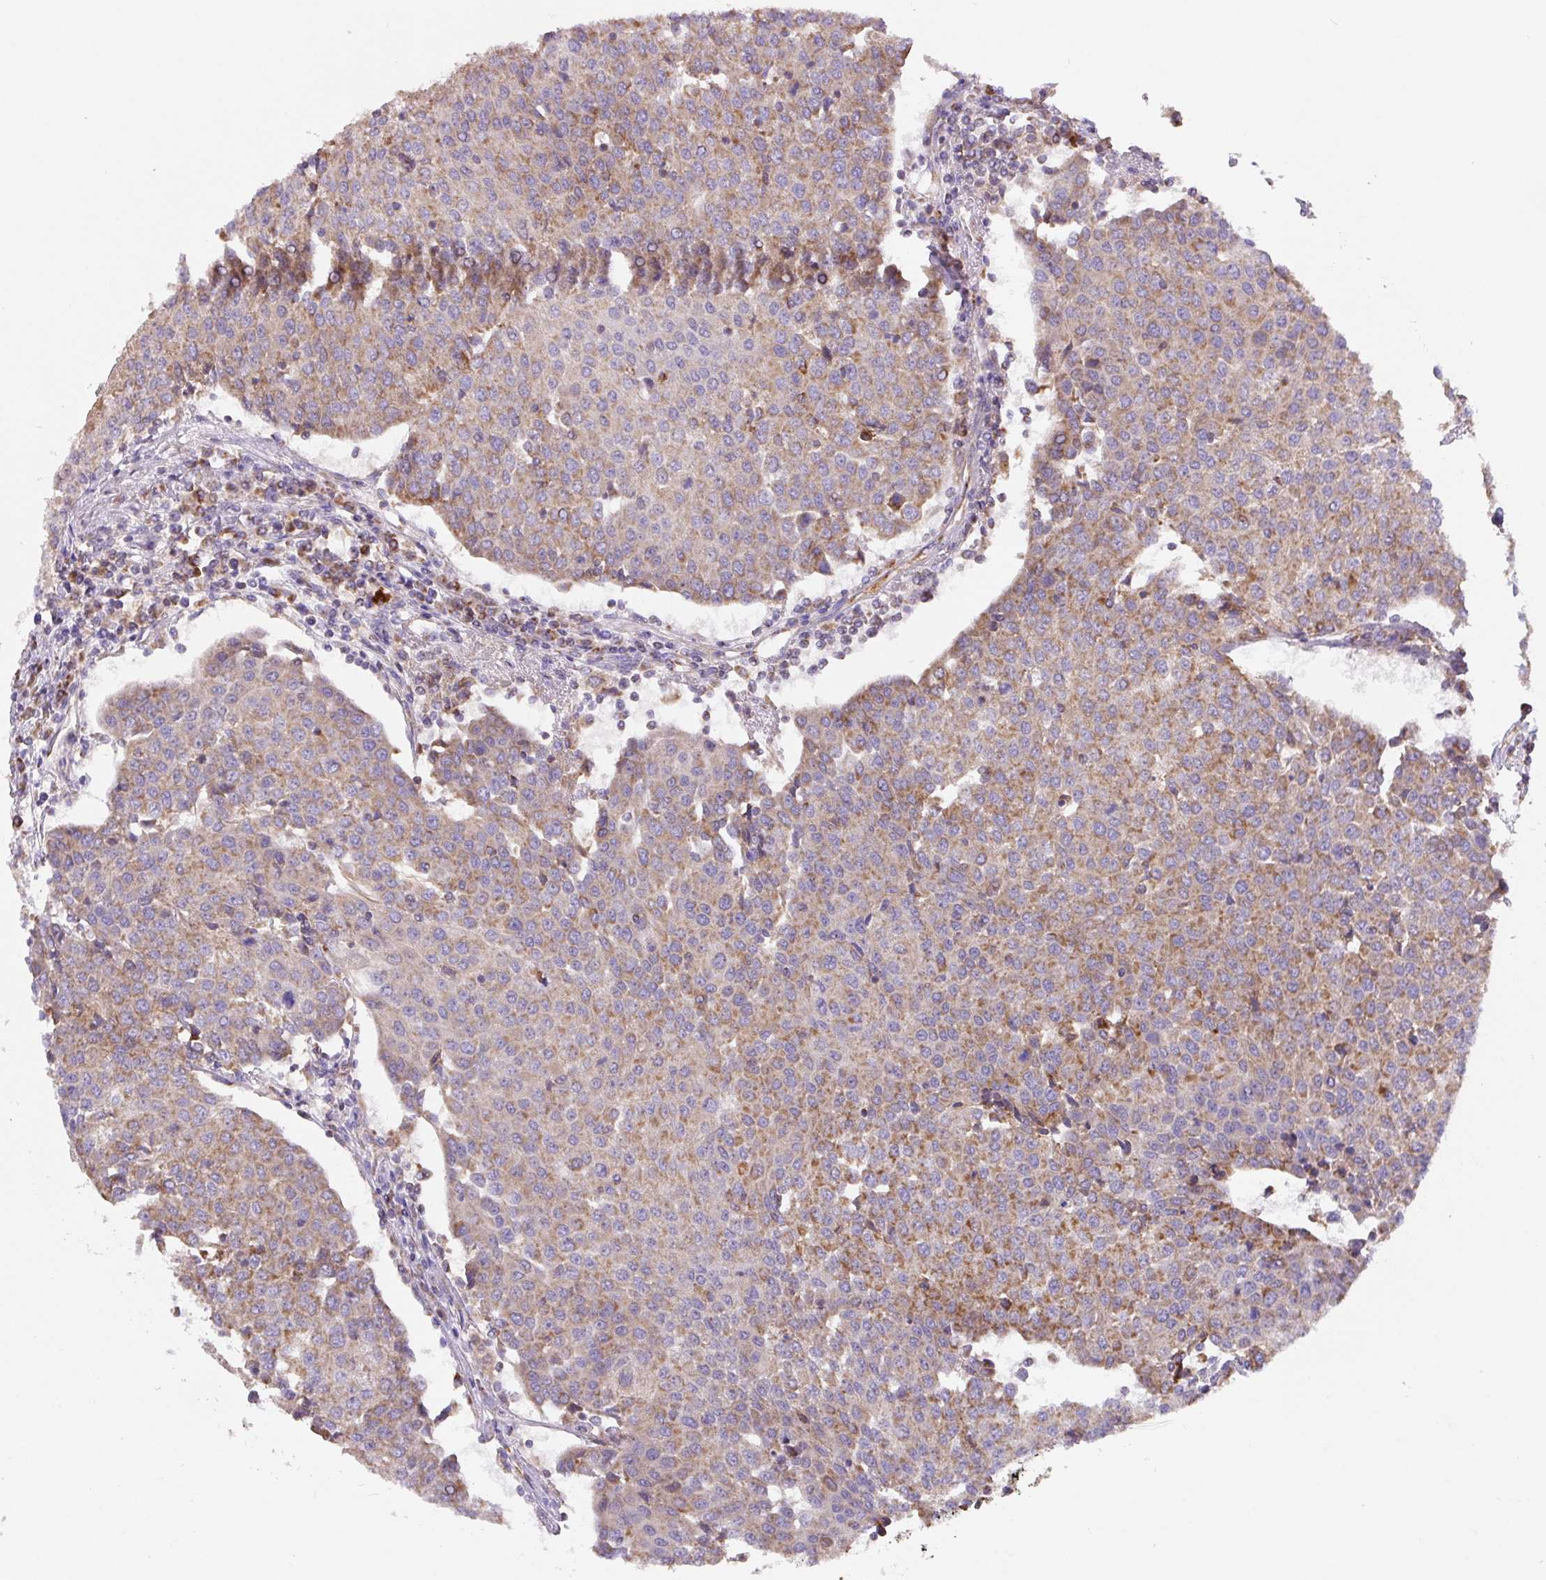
{"staining": {"intensity": "moderate", "quantity": ">75%", "location": "cytoplasmic/membranous"}, "tissue": "urothelial cancer", "cell_type": "Tumor cells", "image_type": "cancer", "snomed": [{"axis": "morphology", "description": "Urothelial carcinoma, High grade"}, {"axis": "topography", "description": "Urinary bladder"}], "caption": "This micrograph displays urothelial carcinoma (high-grade) stained with IHC to label a protein in brown. The cytoplasmic/membranous of tumor cells show moderate positivity for the protein. Nuclei are counter-stained blue.", "gene": "MT-CO2", "patient": {"sex": "female", "age": 85}}